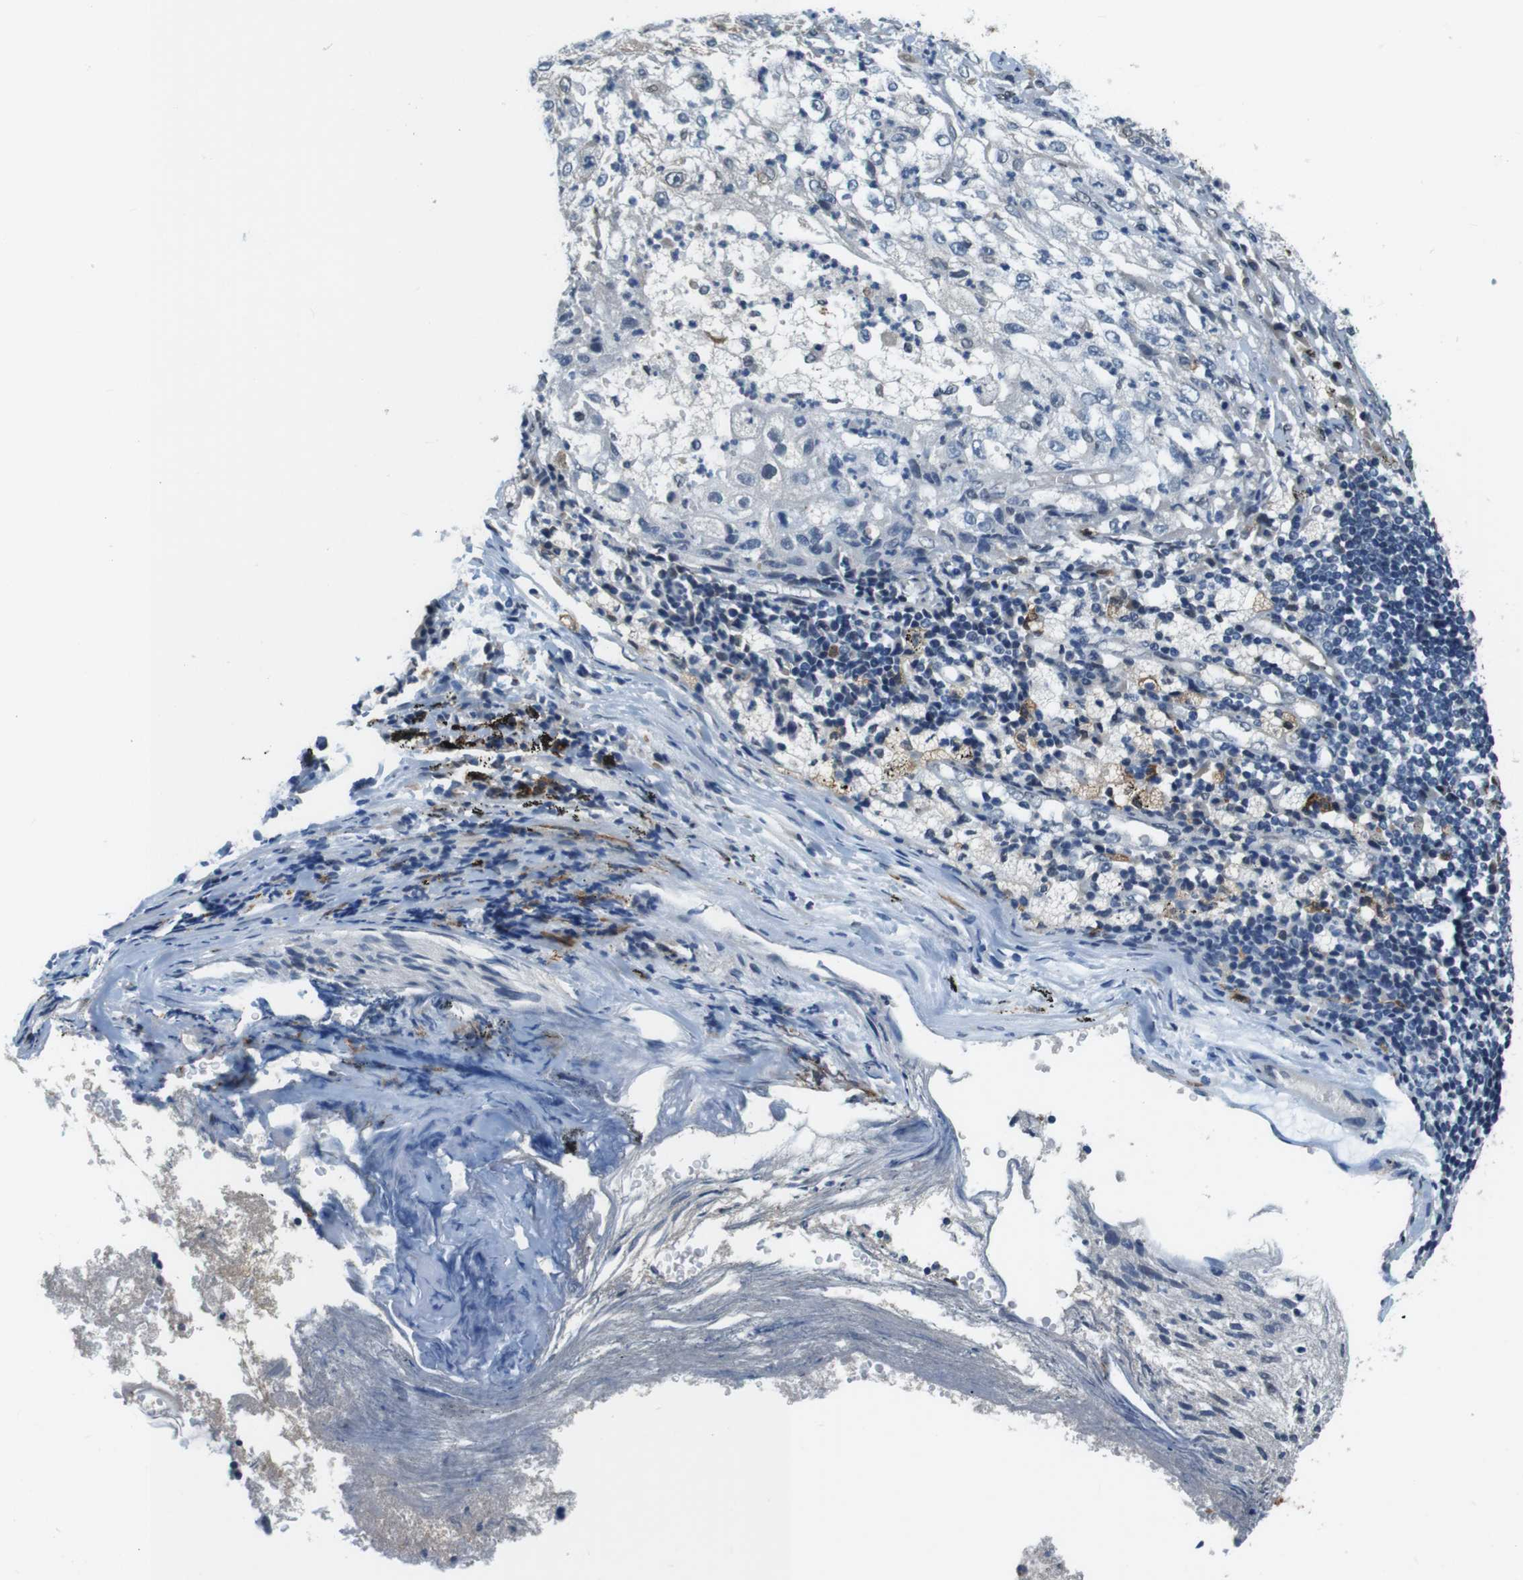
{"staining": {"intensity": "weak", "quantity": "<25%", "location": "cytoplasmic/membranous"}, "tissue": "lung cancer", "cell_type": "Tumor cells", "image_type": "cancer", "snomed": [{"axis": "morphology", "description": "Inflammation, NOS"}, {"axis": "morphology", "description": "Squamous cell carcinoma, NOS"}, {"axis": "topography", "description": "Lymph node"}, {"axis": "topography", "description": "Soft tissue"}, {"axis": "topography", "description": "Lung"}], "caption": "Tumor cells are negative for brown protein staining in lung cancer (squamous cell carcinoma). The staining was performed using DAB to visualize the protein expression in brown, while the nuclei were stained in blue with hematoxylin (Magnification: 20x).", "gene": "CD163L1", "patient": {"sex": "male", "age": 66}}